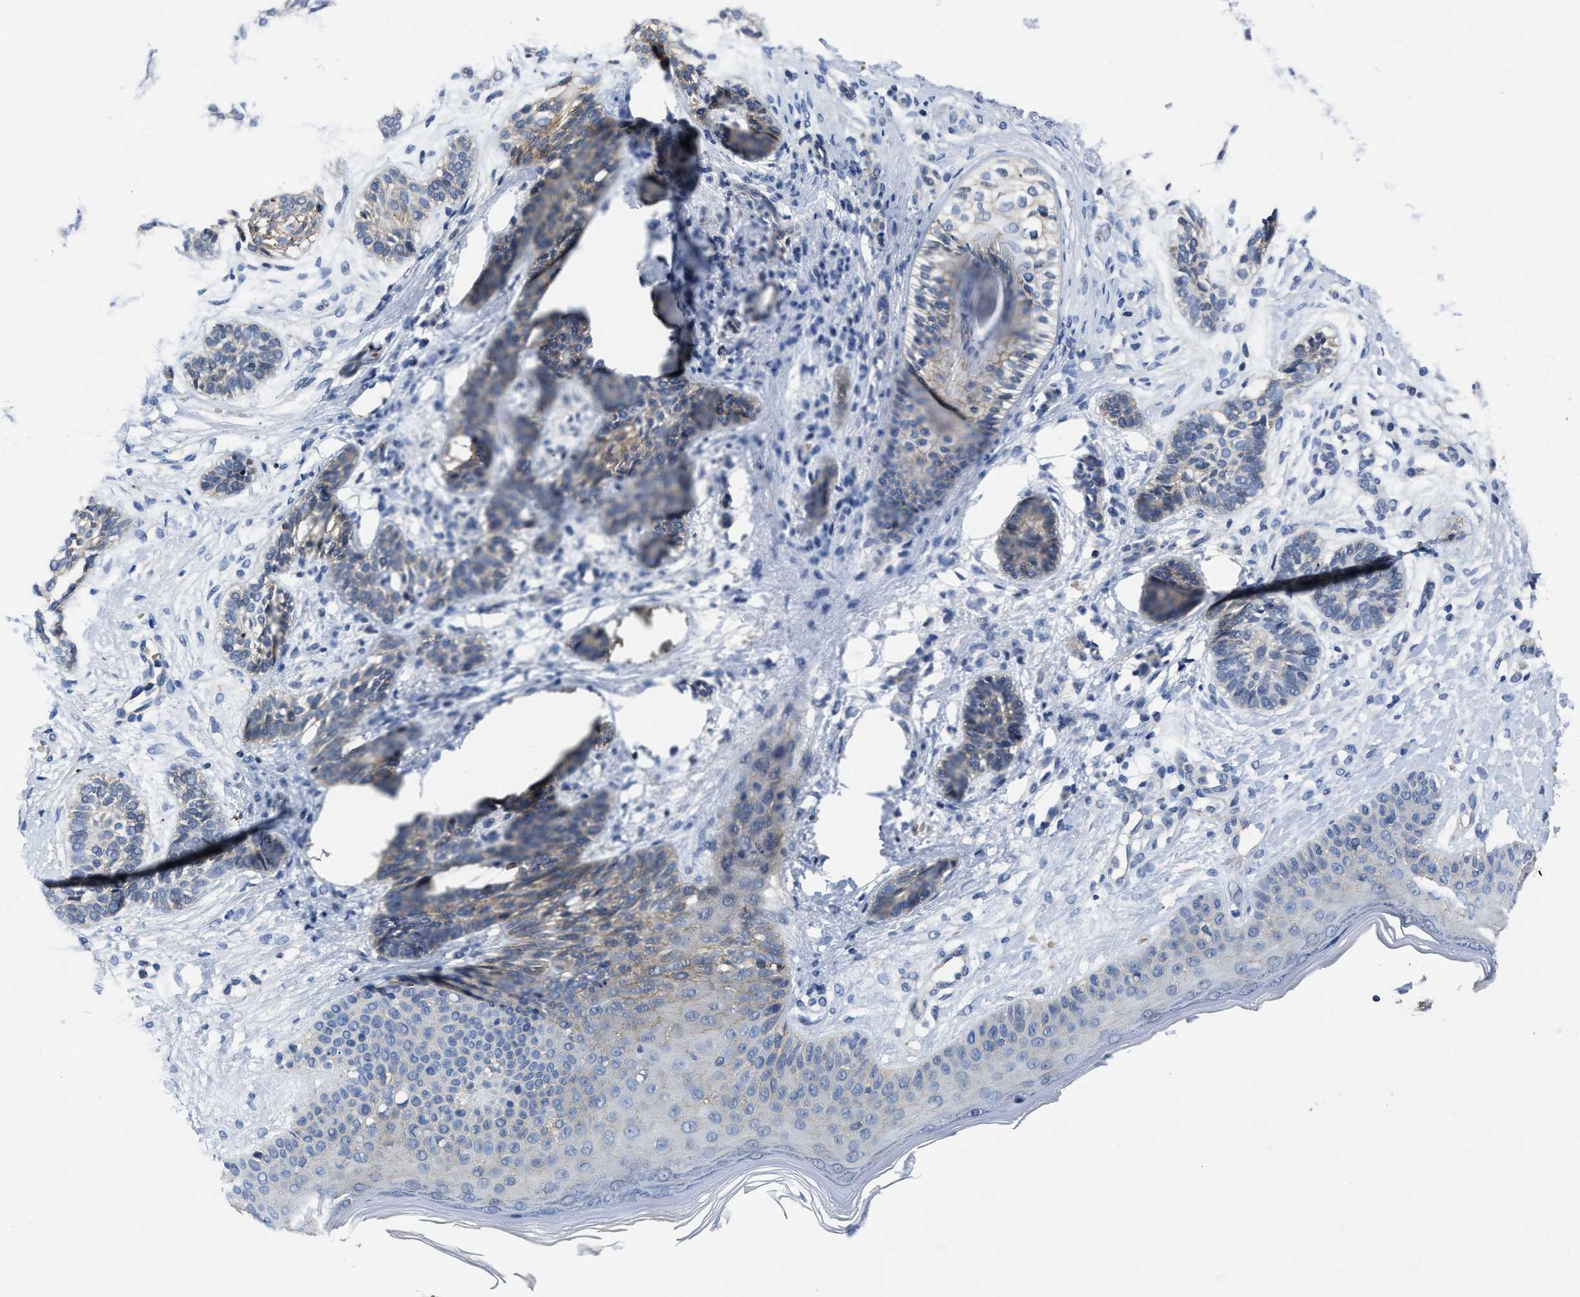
{"staining": {"intensity": "negative", "quantity": "none", "location": "none"}, "tissue": "skin cancer", "cell_type": "Tumor cells", "image_type": "cancer", "snomed": [{"axis": "morphology", "description": "Normal tissue, NOS"}, {"axis": "morphology", "description": "Basal cell carcinoma"}, {"axis": "topography", "description": "Skin"}], "caption": "This is a photomicrograph of immunohistochemistry staining of basal cell carcinoma (skin), which shows no expression in tumor cells.", "gene": "GHITM", "patient": {"sex": "male", "age": 63}}